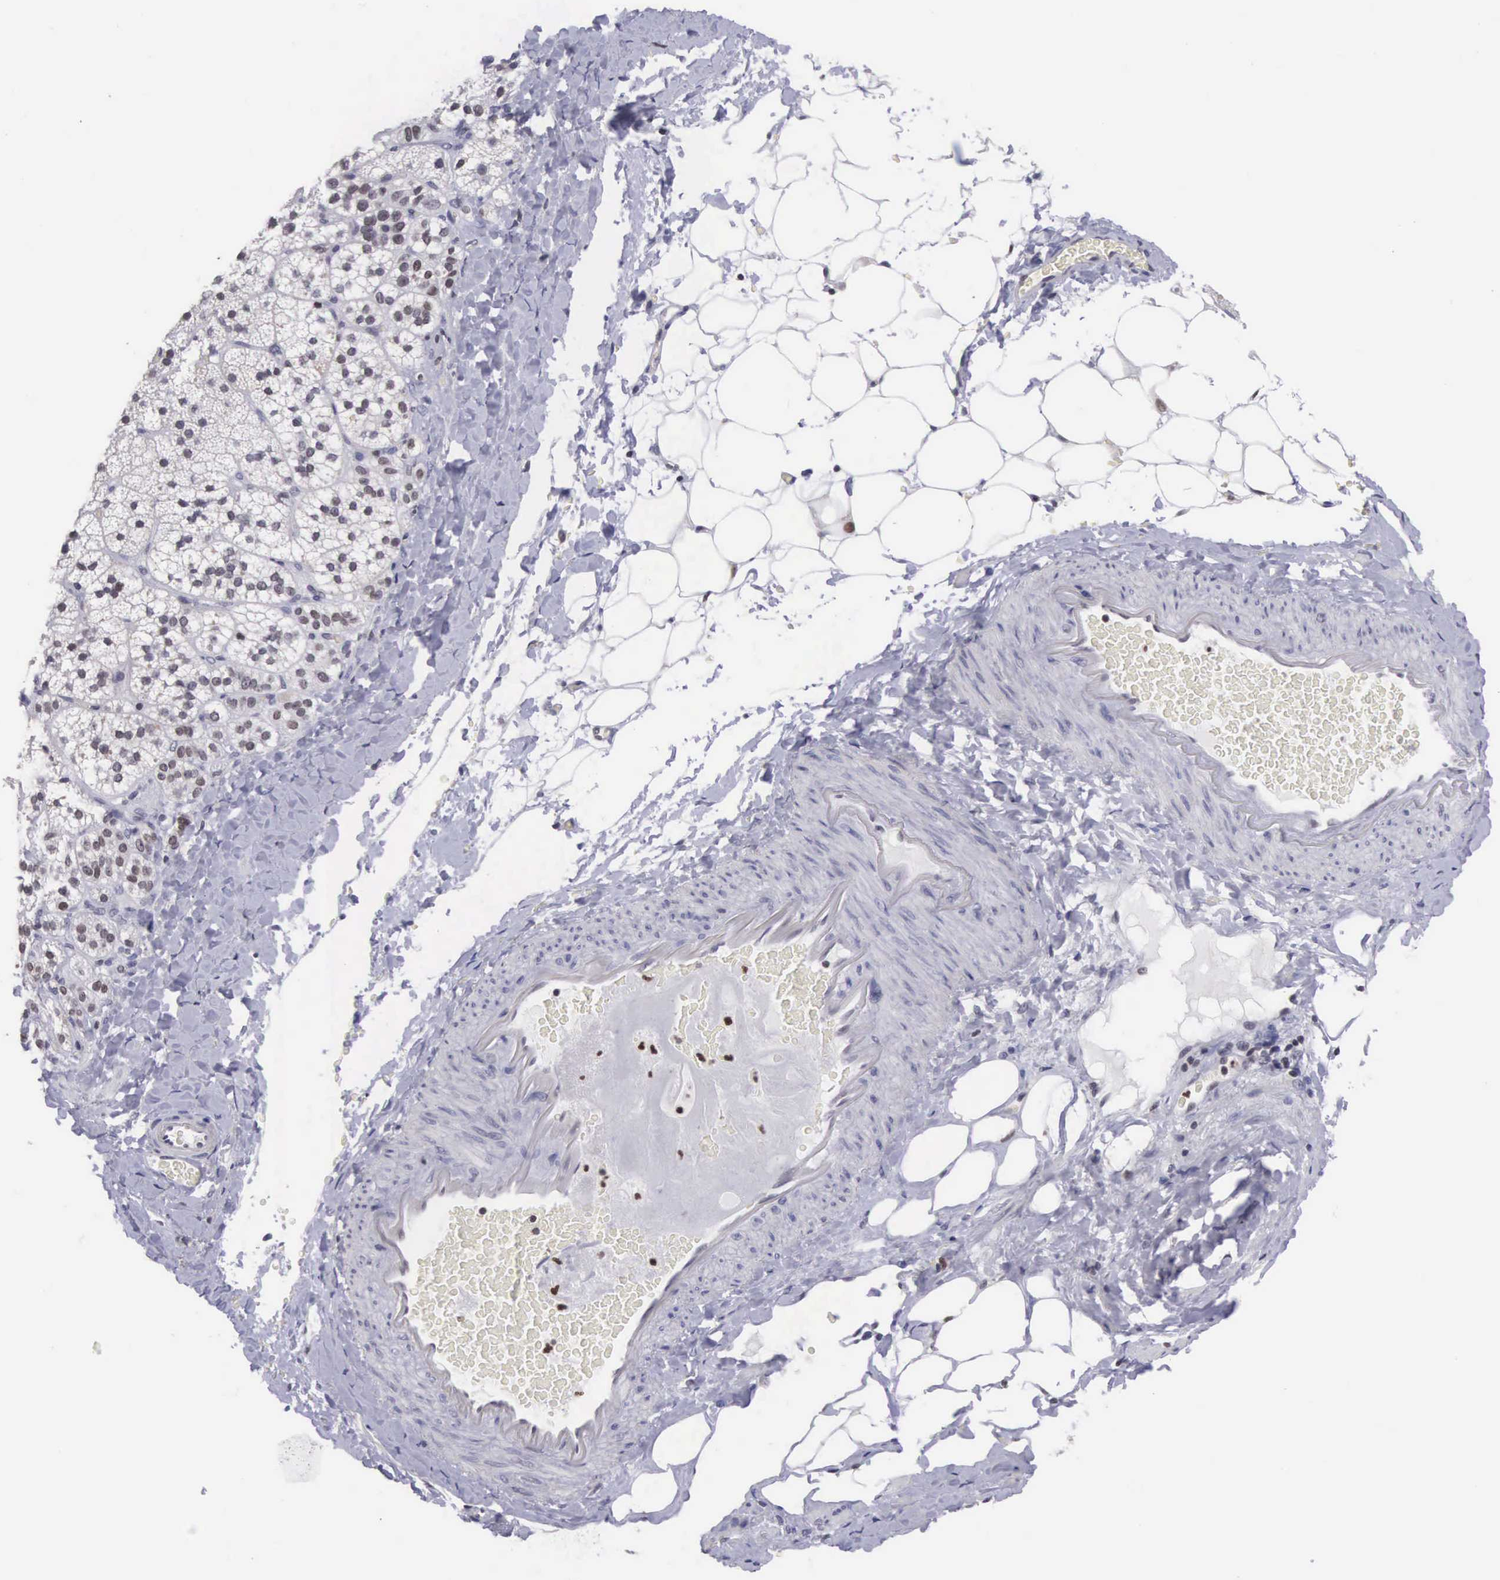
{"staining": {"intensity": "moderate", "quantity": ">75%", "location": "nuclear"}, "tissue": "adrenal gland", "cell_type": "Glandular cells", "image_type": "normal", "snomed": [{"axis": "morphology", "description": "Normal tissue, NOS"}, {"axis": "topography", "description": "Adrenal gland"}], "caption": "Immunohistochemistry (IHC) staining of benign adrenal gland, which shows medium levels of moderate nuclear positivity in approximately >75% of glandular cells indicating moderate nuclear protein expression. The staining was performed using DAB (3,3'-diaminobenzidine) (brown) for protein detection and nuclei were counterstained in hematoxylin (blue).", "gene": "VRK1", "patient": {"sex": "male", "age": 53}}